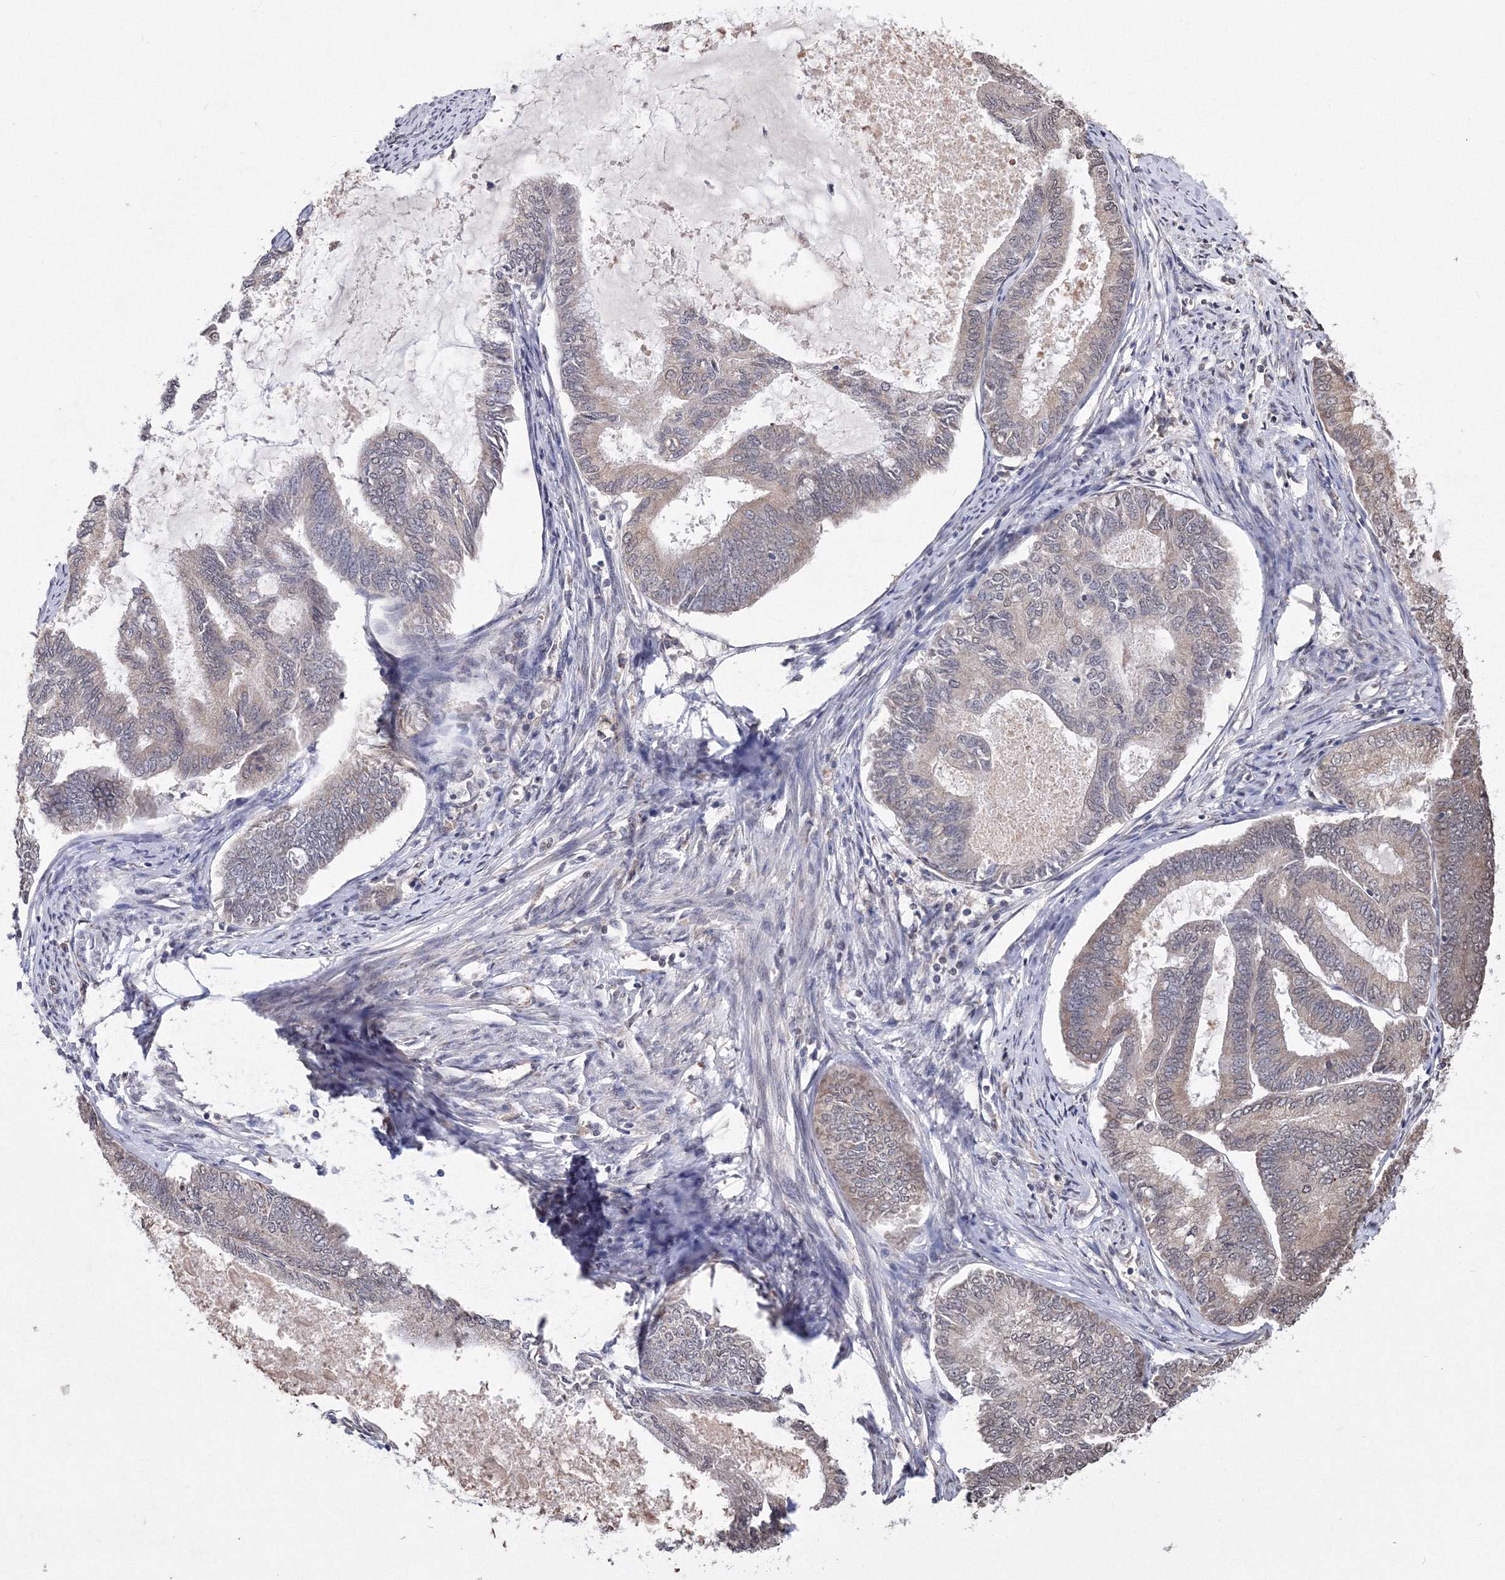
{"staining": {"intensity": "weak", "quantity": "25%-75%", "location": "cytoplasmic/membranous,nuclear"}, "tissue": "endometrial cancer", "cell_type": "Tumor cells", "image_type": "cancer", "snomed": [{"axis": "morphology", "description": "Adenocarcinoma, NOS"}, {"axis": "topography", "description": "Endometrium"}], "caption": "The image exhibits staining of endometrial adenocarcinoma, revealing weak cytoplasmic/membranous and nuclear protein staining (brown color) within tumor cells.", "gene": "GPN1", "patient": {"sex": "female", "age": 86}}